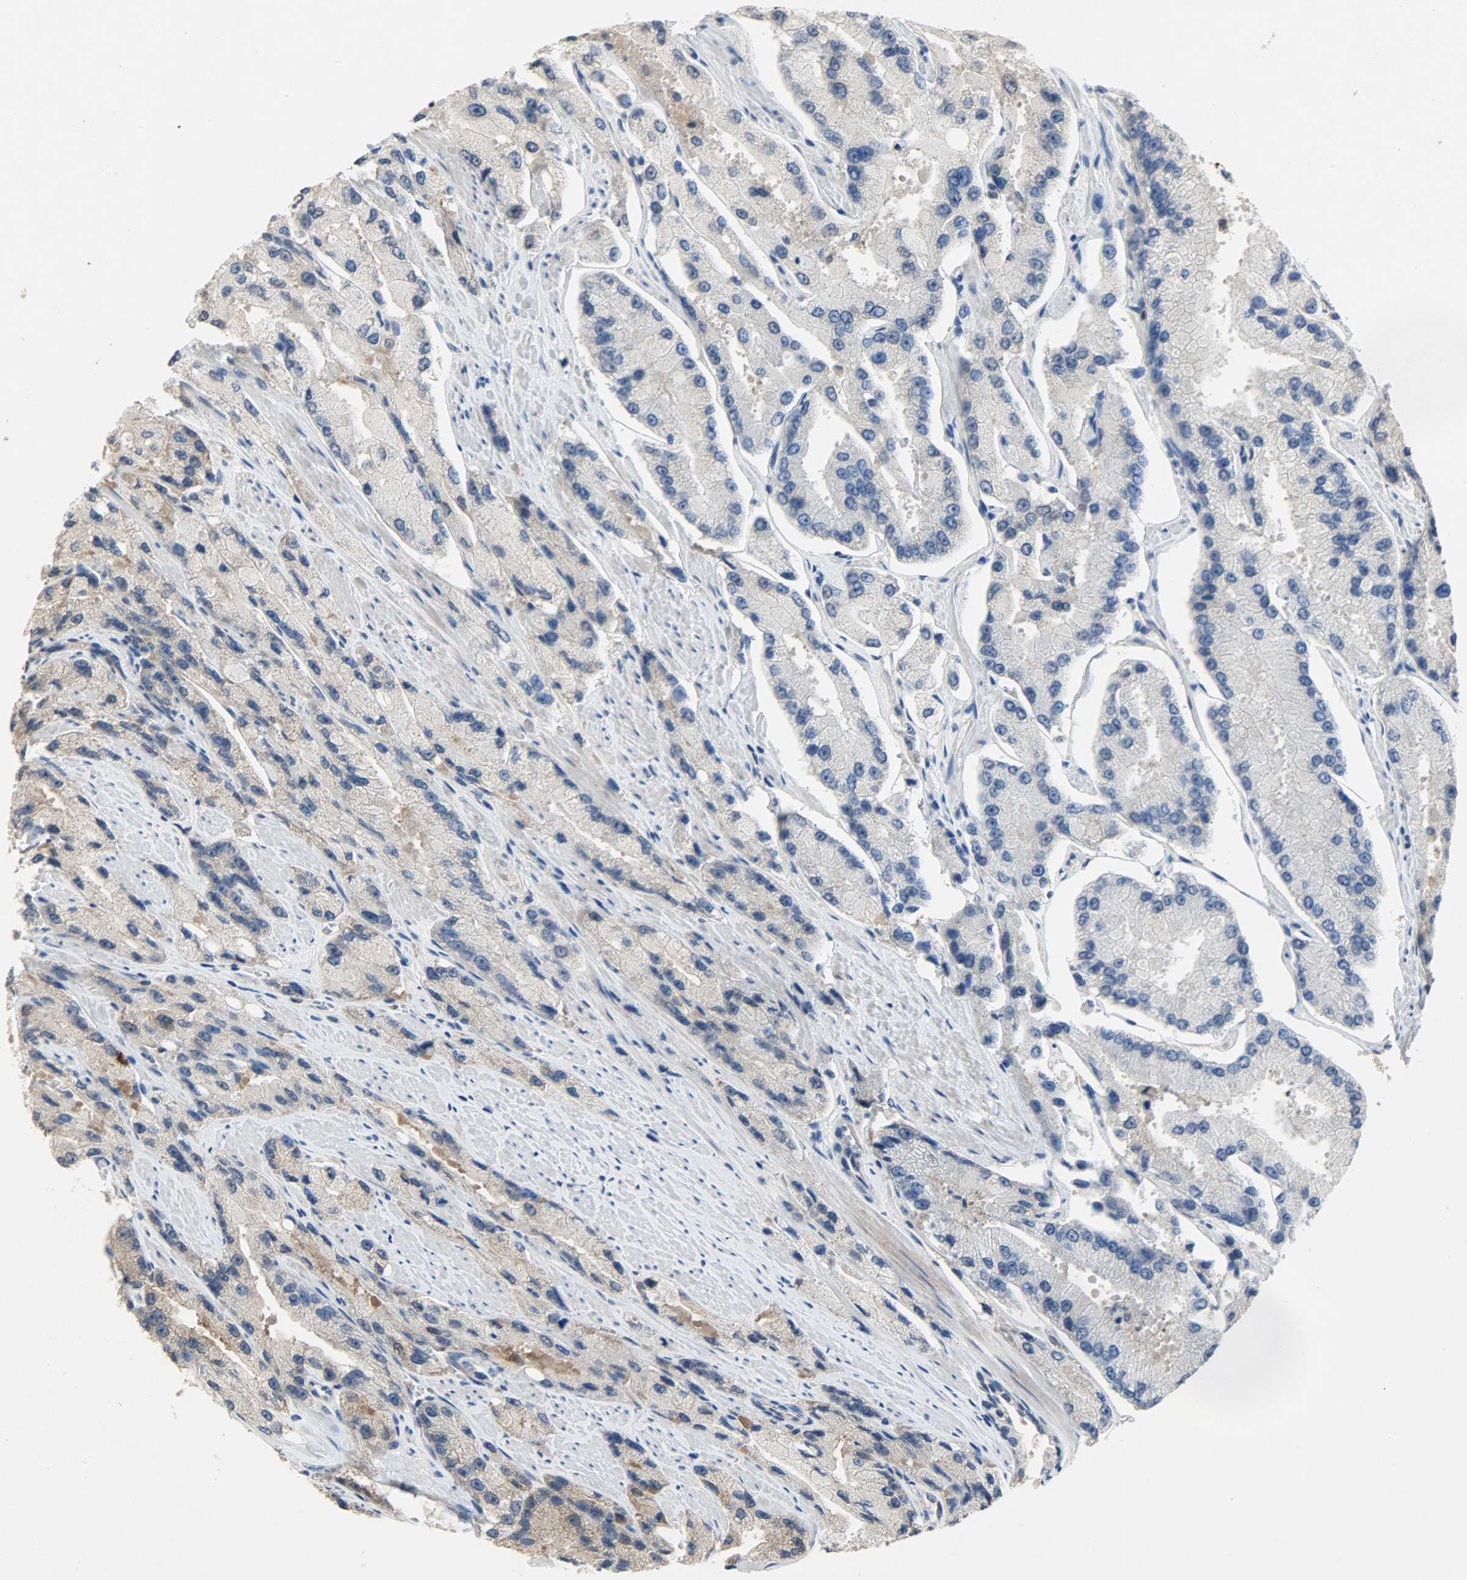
{"staining": {"intensity": "weak", "quantity": "25%-75%", "location": "cytoplasmic/membranous"}, "tissue": "prostate cancer", "cell_type": "Tumor cells", "image_type": "cancer", "snomed": [{"axis": "morphology", "description": "Adenocarcinoma, High grade"}, {"axis": "topography", "description": "Prostate"}], "caption": "Immunohistochemistry (IHC) micrograph of human high-grade adenocarcinoma (prostate) stained for a protein (brown), which exhibits low levels of weak cytoplasmic/membranous positivity in about 25%-75% of tumor cells.", "gene": "TRIM21", "patient": {"sex": "male", "age": 58}}